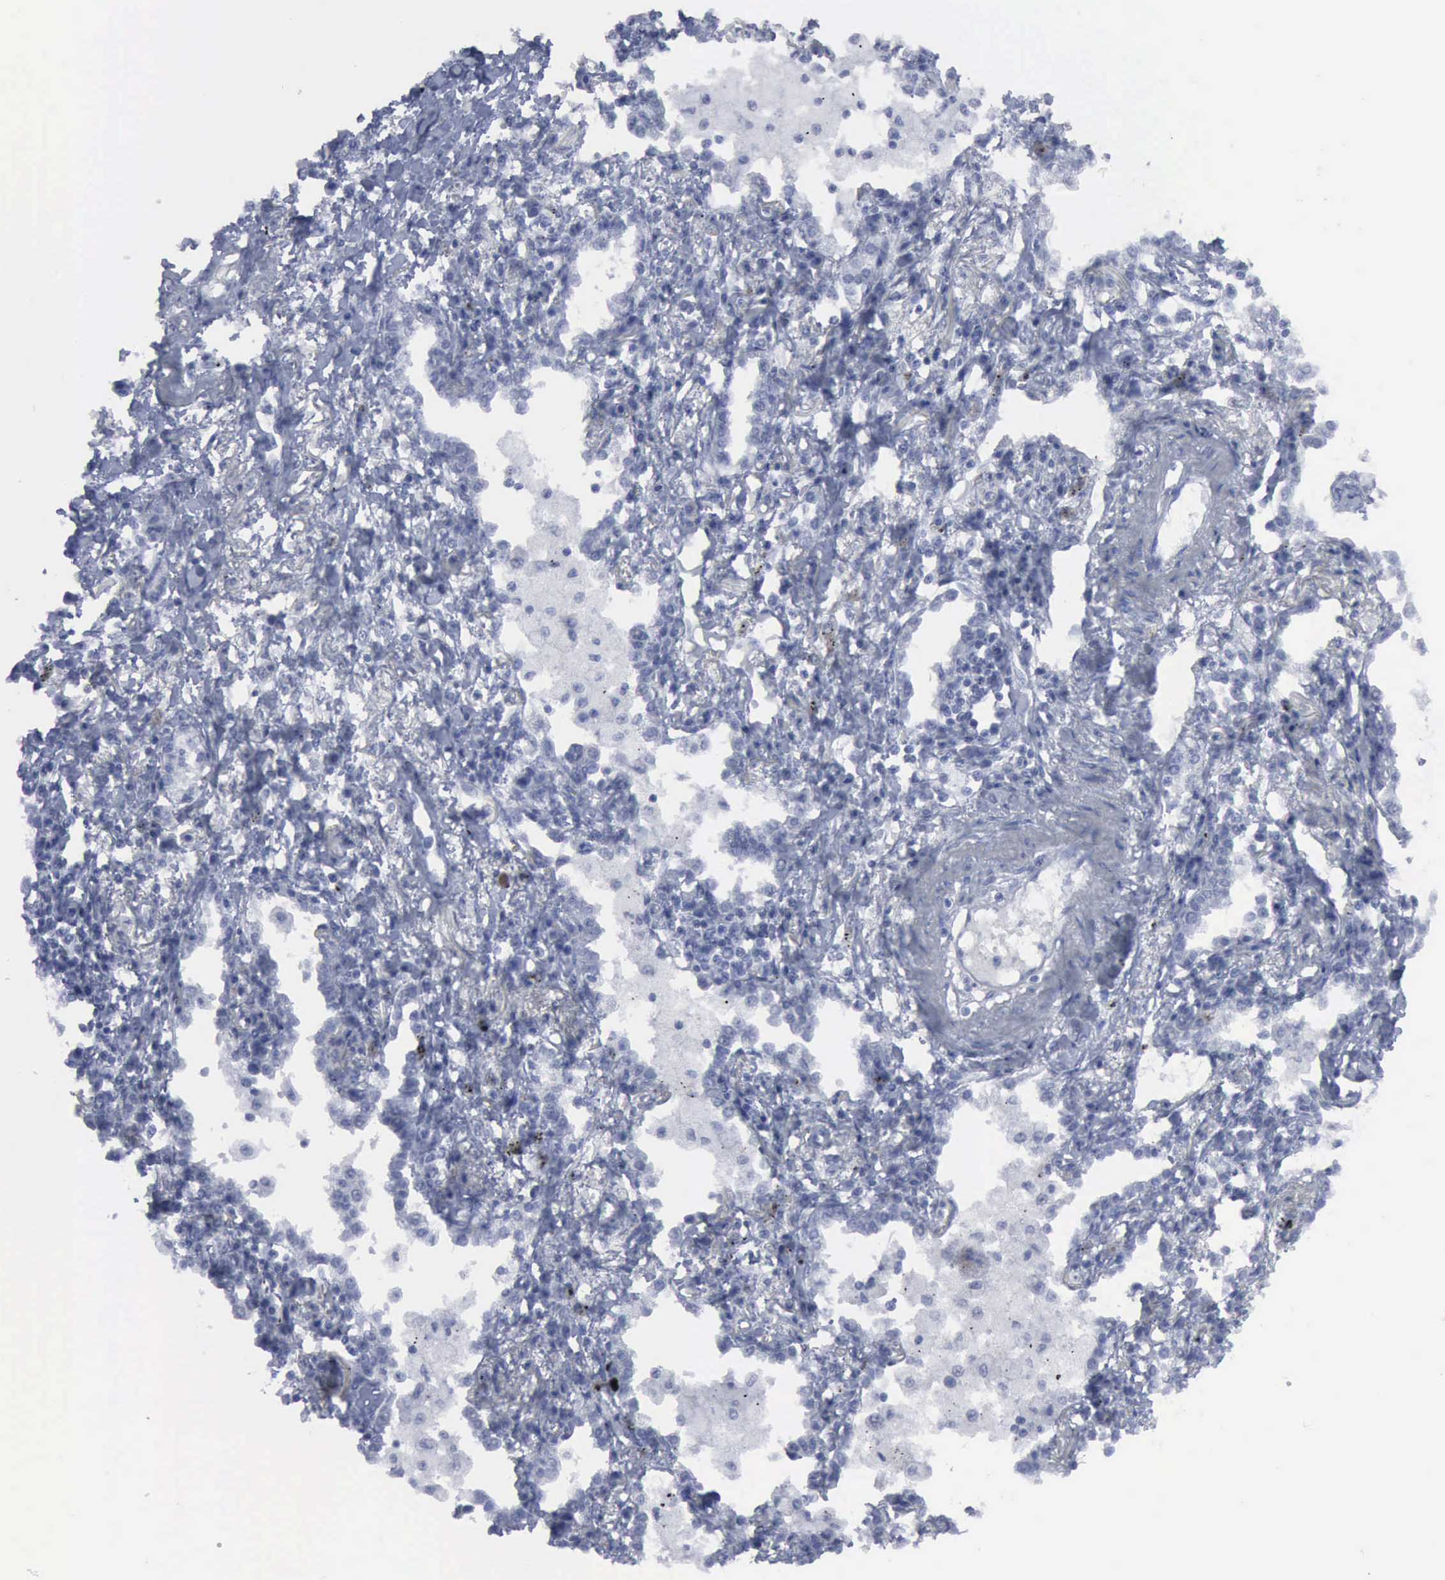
{"staining": {"intensity": "negative", "quantity": "none", "location": "none"}, "tissue": "lung cancer", "cell_type": "Tumor cells", "image_type": "cancer", "snomed": [{"axis": "morphology", "description": "Adenocarcinoma, NOS"}, {"axis": "topography", "description": "Lung"}], "caption": "A histopathology image of lung cancer (adenocarcinoma) stained for a protein reveals no brown staining in tumor cells.", "gene": "VCAM1", "patient": {"sex": "male", "age": 60}}